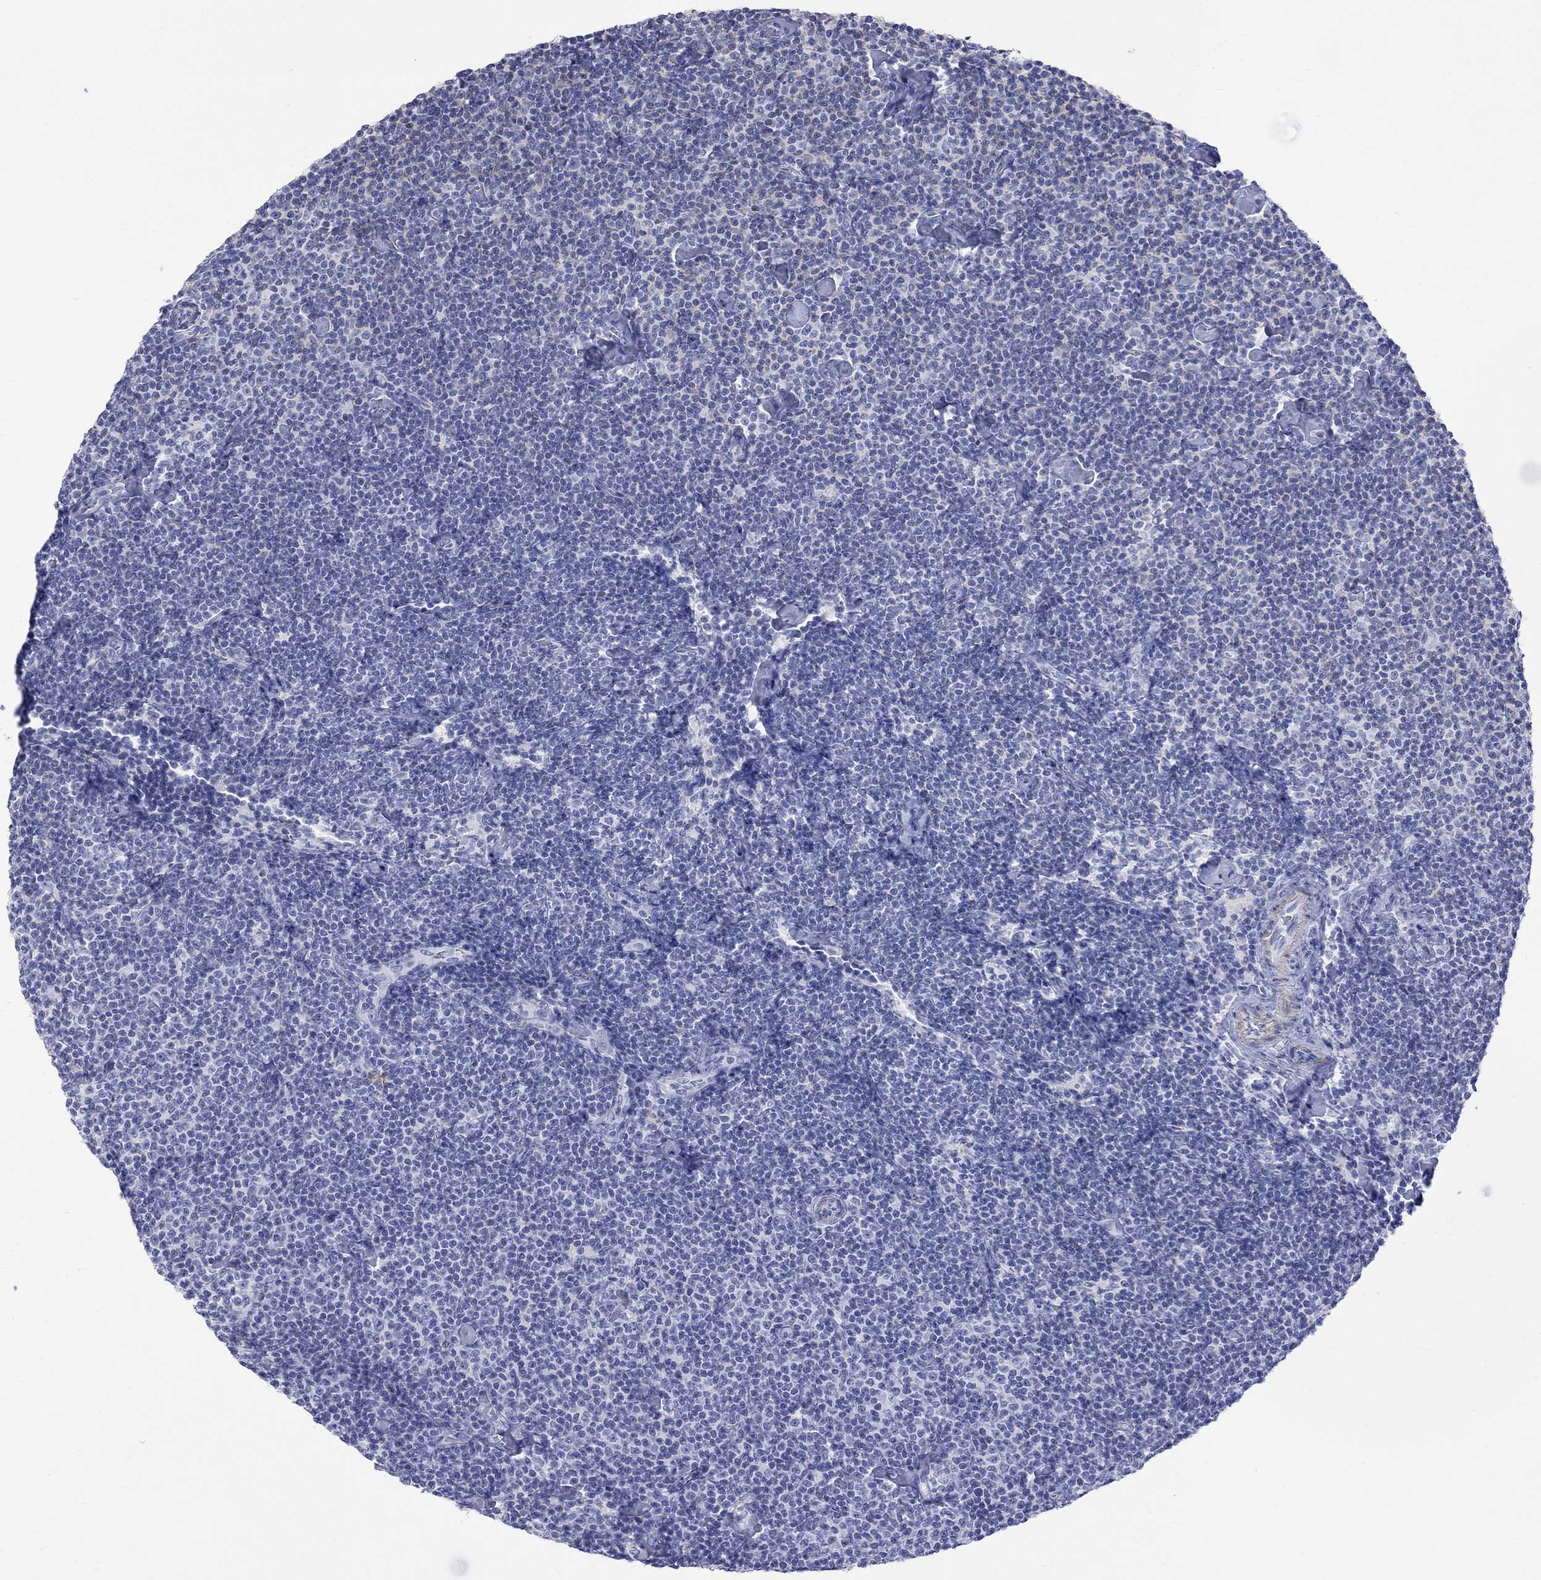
{"staining": {"intensity": "negative", "quantity": "none", "location": "none"}, "tissue": "lymphoma", "cell_type": "Tumor cells", "image_type": "cancer", "snomed": [{"axis": "morphology", "description": "Malignant lymphoma, non-Hodgkin's type, Low grade"}, {"axis": "topography", "description": "Lymph node"}], "caption": "This is a image of immunohistochemistry (IHC) staining of low-grade malignant lymphoma, non-Hodgkin's type, which shows no positivity in tumor cells.", "gene": "S100A3", "patient": {"sex": "male", "age": 81}}